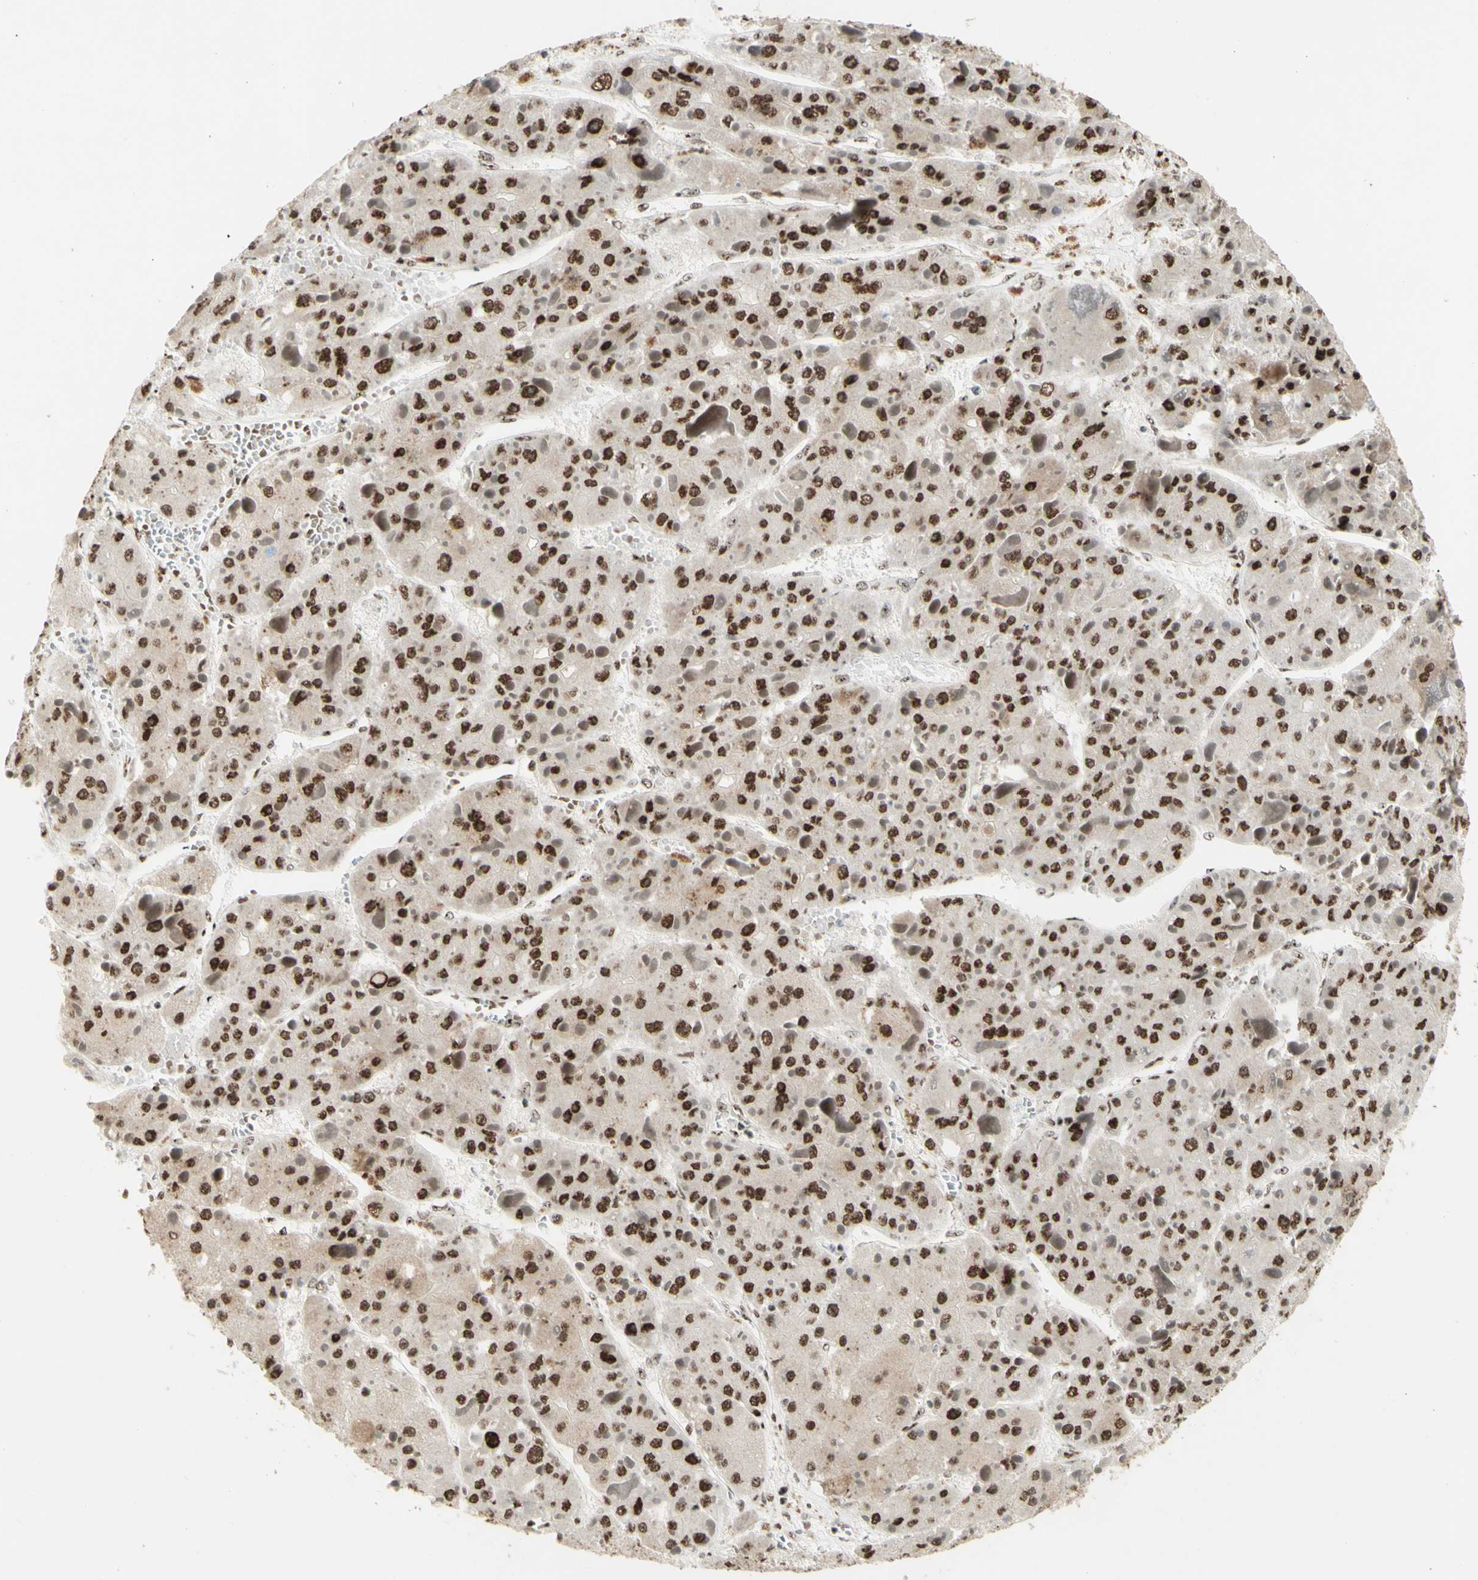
{"staining": {"intensity": "strong", "quantity": ">75%", "location": "cytoplasmic/membranous,nuclear"}, "tissue": "liver cancer", "cell_type": "Tumor cells", "image_type": "cancer", "snomed": [{"axis": "morphology", "description": "Carcinoma, Hepatocellular, NOS"}, {"axis": "topography", "description": "Liver"}], "caption": "Protein positivity by immunohistochemistry displays strong cytoplasmic/membranous and nuclear staining in about >75% of tumor cells in liver hepatocellular carcinoma.", "gene": "DHX9", "patient": {"sex": "female", "age": 73}}